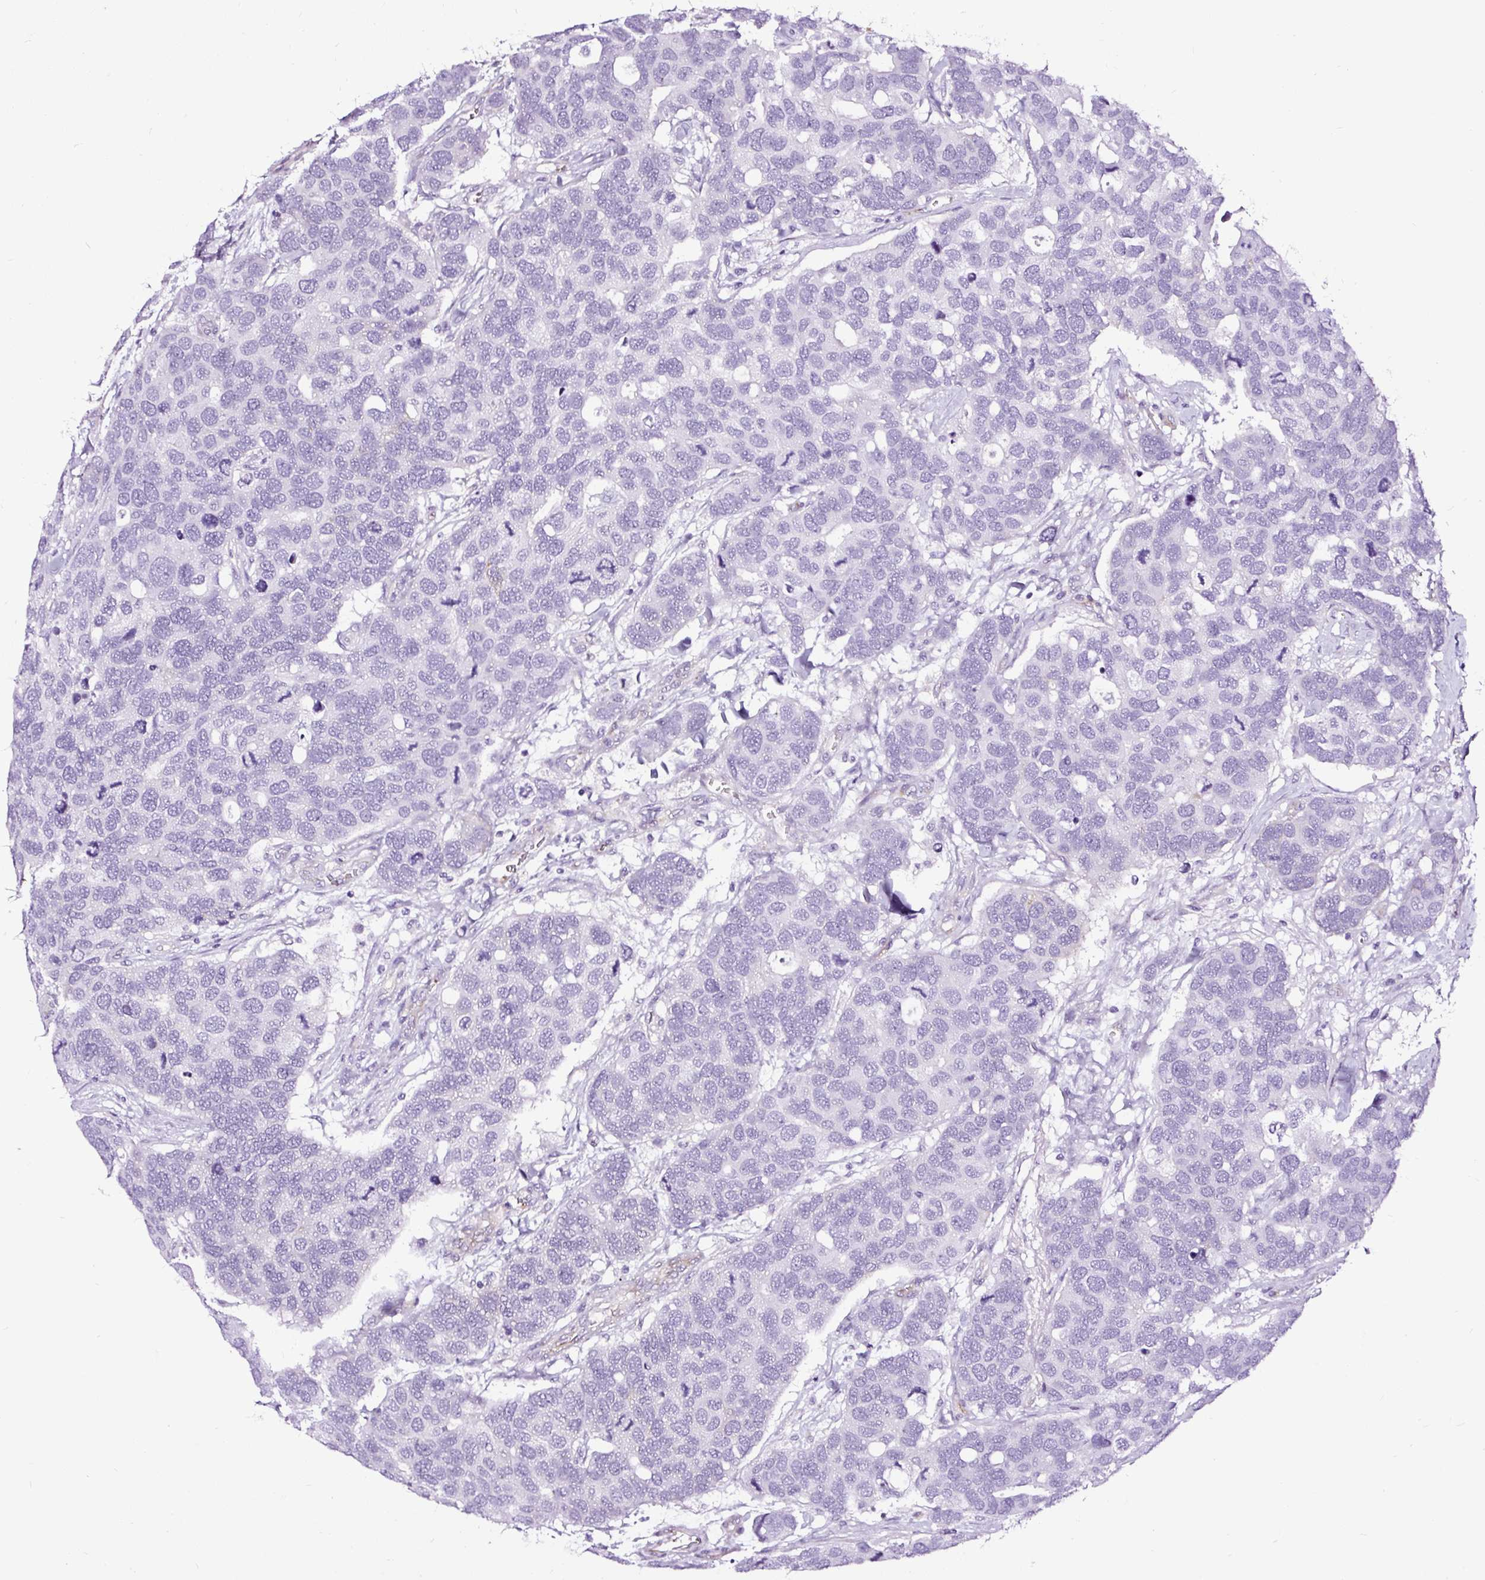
{"staining": {"intensity": "negative", "quantity": "none", "location": "none"}, "tissue": "breast cancer", "cell_type": "Tumor cells", "image_type": "cancer", "snomed": [{"axis": "morphology", "description": "Duct carcinoma"}, {"axis": "topography", "description": "Breast"}], "caption": "Immunohistochemical staining of breast cancer displays no significant staining in tumor cells.", "gene": "SLC7A8", "patient": {"sex": "female", "age": 83}}